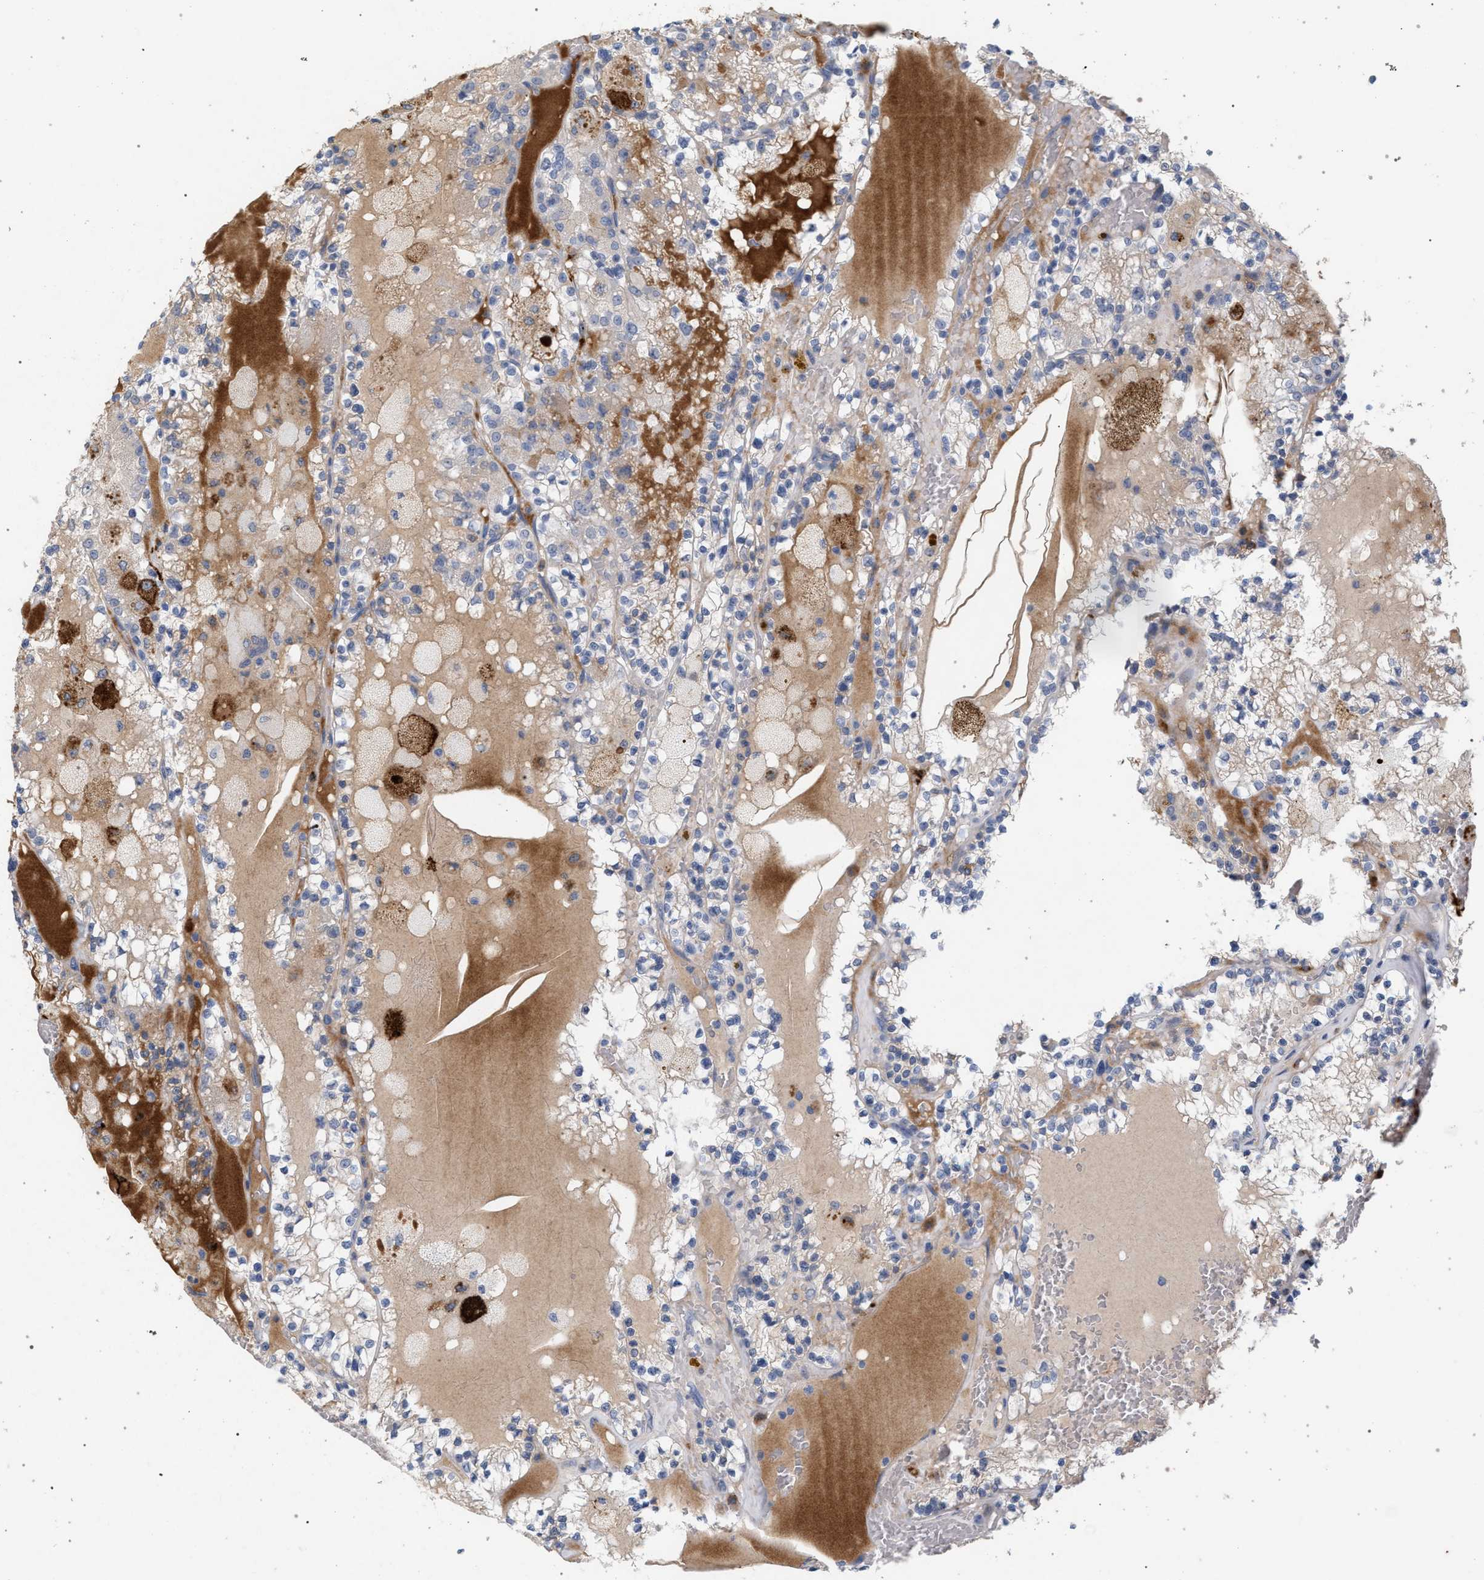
{"staining": {"intensity": "weak", "quantity": "<25%", "location": "cytoplasmic/membranous"}, "tissue": "renal cancer", "cell_type": "Tumor cells", "image_type": "cancer", "snomed": [{"axis": "morphology", "description": "Adenocarcinoma, NOS"}, {"axis": "topography", "description": "Kidney"}], "caption": "Histopathology image shows no significant protein expression in tumor cells of renal cancer (adenocarcinoma).", "gene": "MAMDC2", "patient": {"sex": "female", "age": 56}}